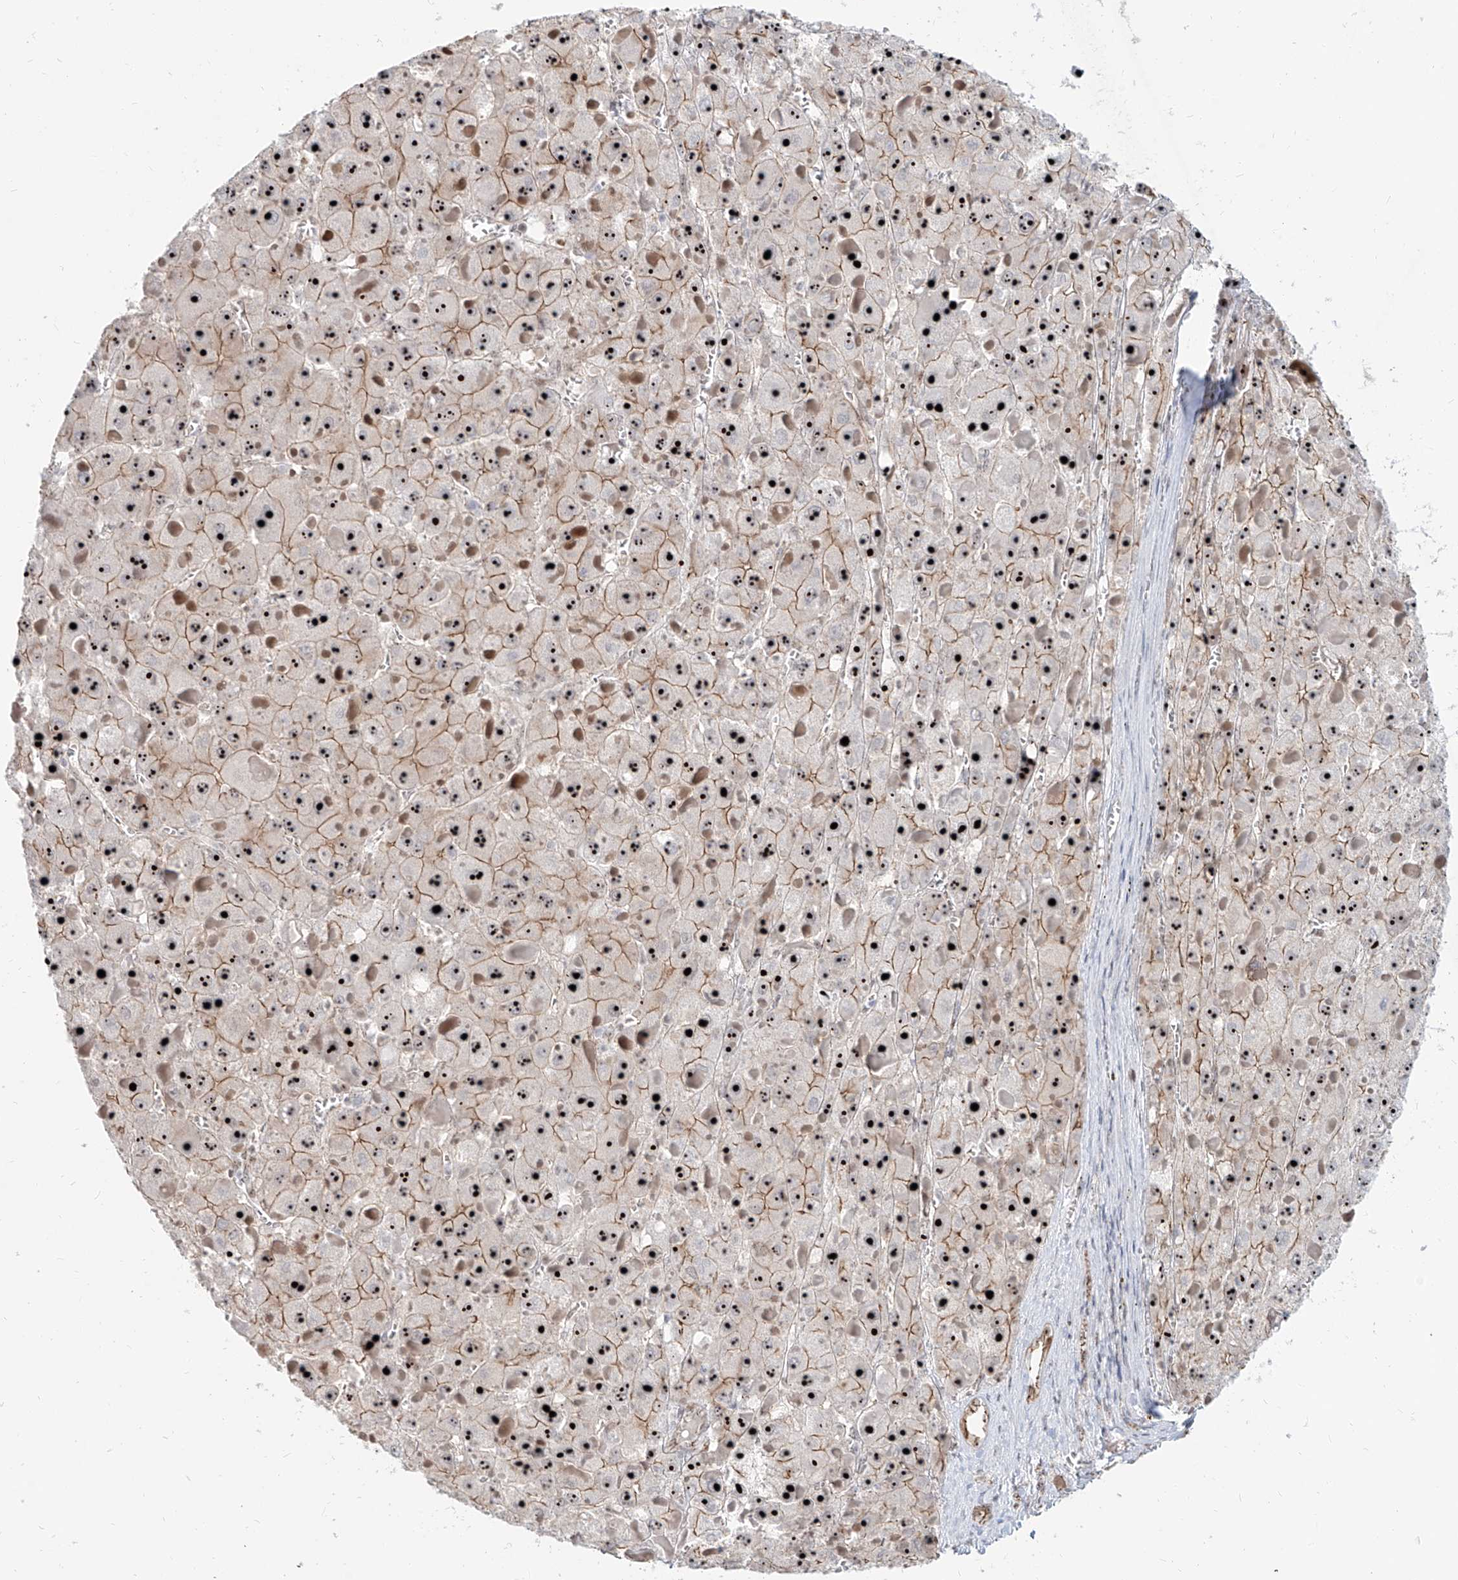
{"staining": {"intensity": "strong", "quantity": ">75%", "location": "nuclear"}, "tissue": "liver cancer", "cell_type": "Tumor cells", "image_type": "cancer", "snomed": [{"axis": "morphology", "description": "Carcinoma, Hepatocellular, NOS"}, {"axis": "topography", "description": "Liver"}], "caption": "Liver cancer (hepatocellular carcinoma) tissue reveals strong nuclear staining in approximately >75% of tumor cells, visualized by immunohistochemistry.", "gene": "ZNF710", "patient": {"sex": "female", "age": 73}}